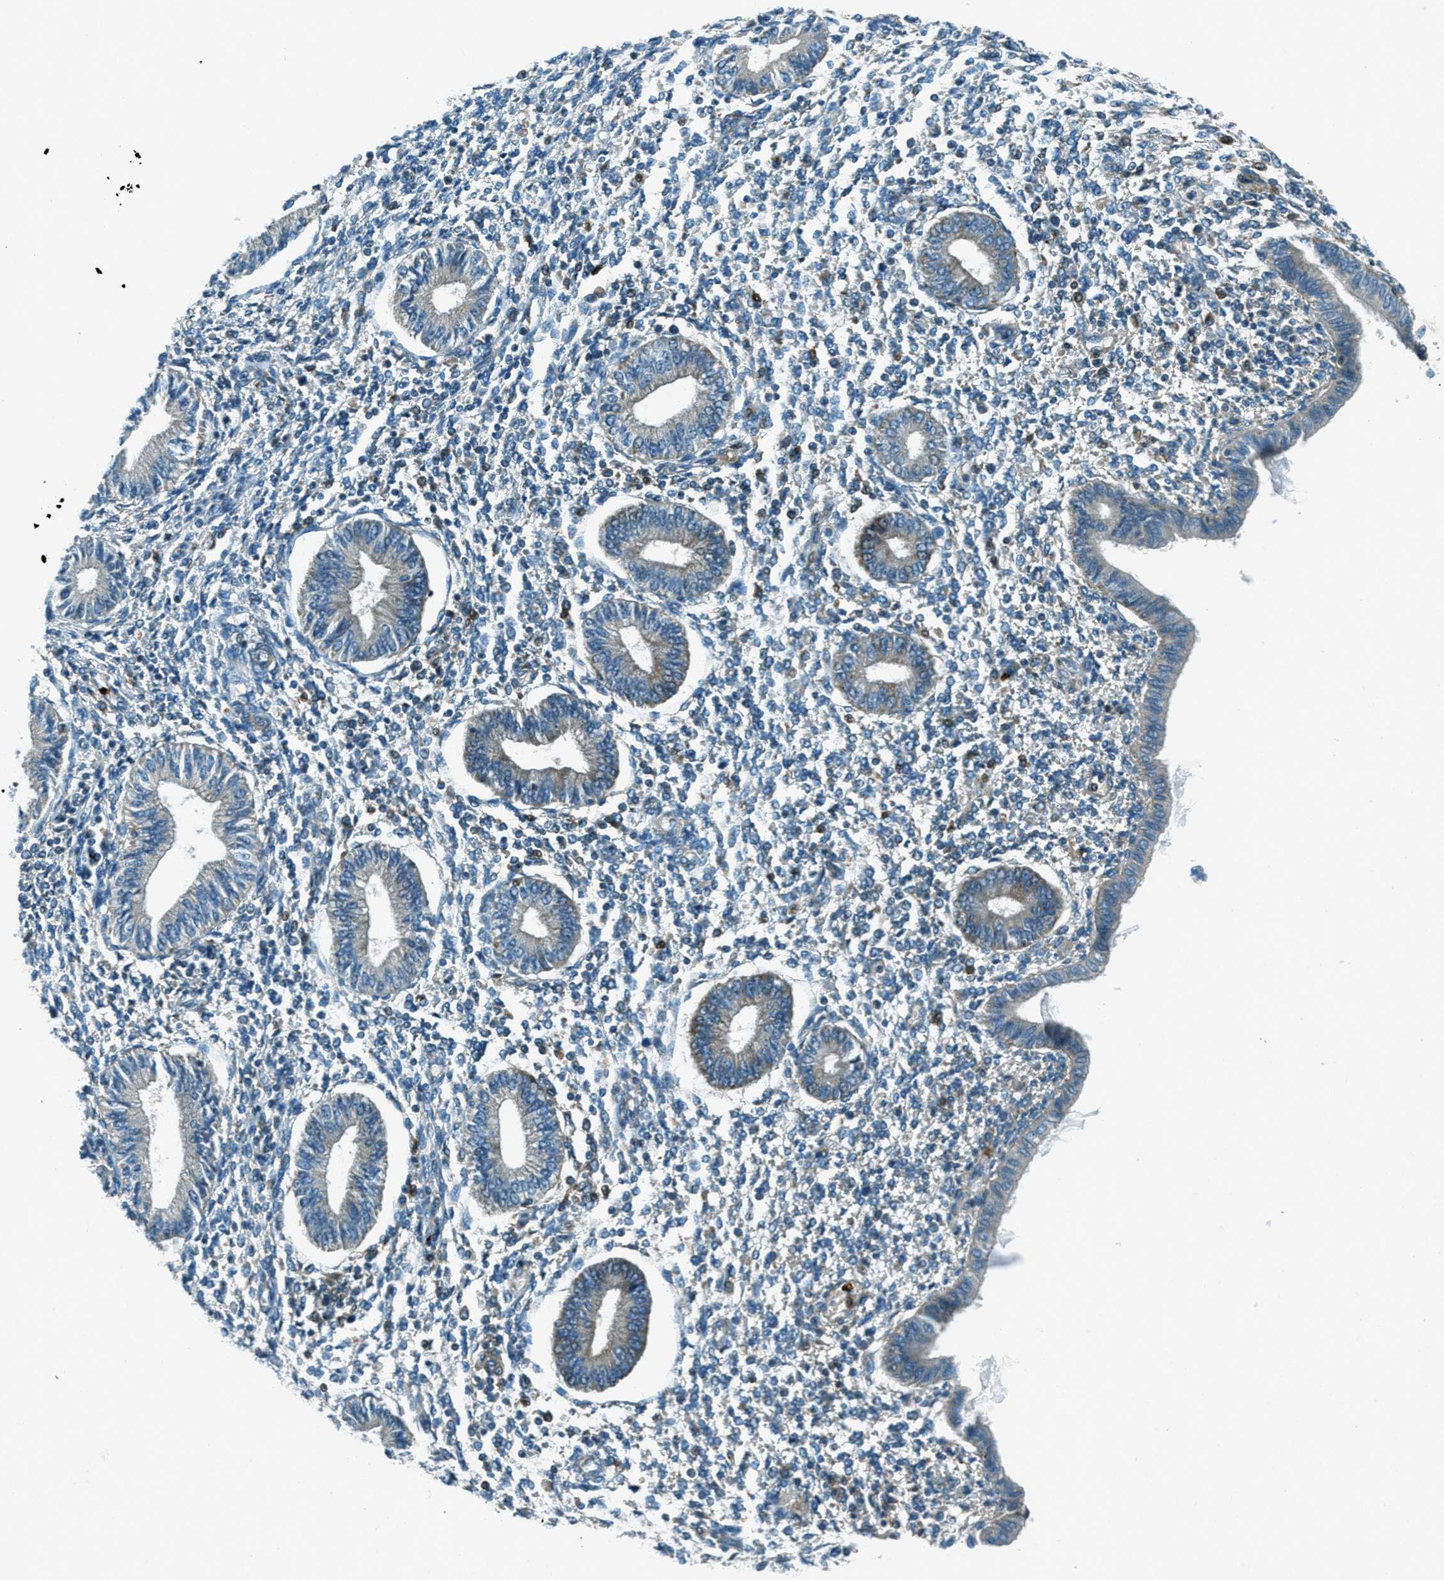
{"staining": {"intensity": "weak", "quantity": "<25%", "location": "cytoplasmic/membranous"}, "tissue": "endometrium", "cell_type": "Cells in endometrial stroma", "image_type": "normal", "snomed": [{"axis": "morphology", "description": "Normal tissue, NOS"}, {"axis": "topography", "description": "Endometrium"}], "caption": "DAB immunohistochemical staining of unremarkable endometrium reveals no significant positivity in cells in endometrial stroma.", "gene": "FAR1", "patient": {"sex": "female", "age": 50}}